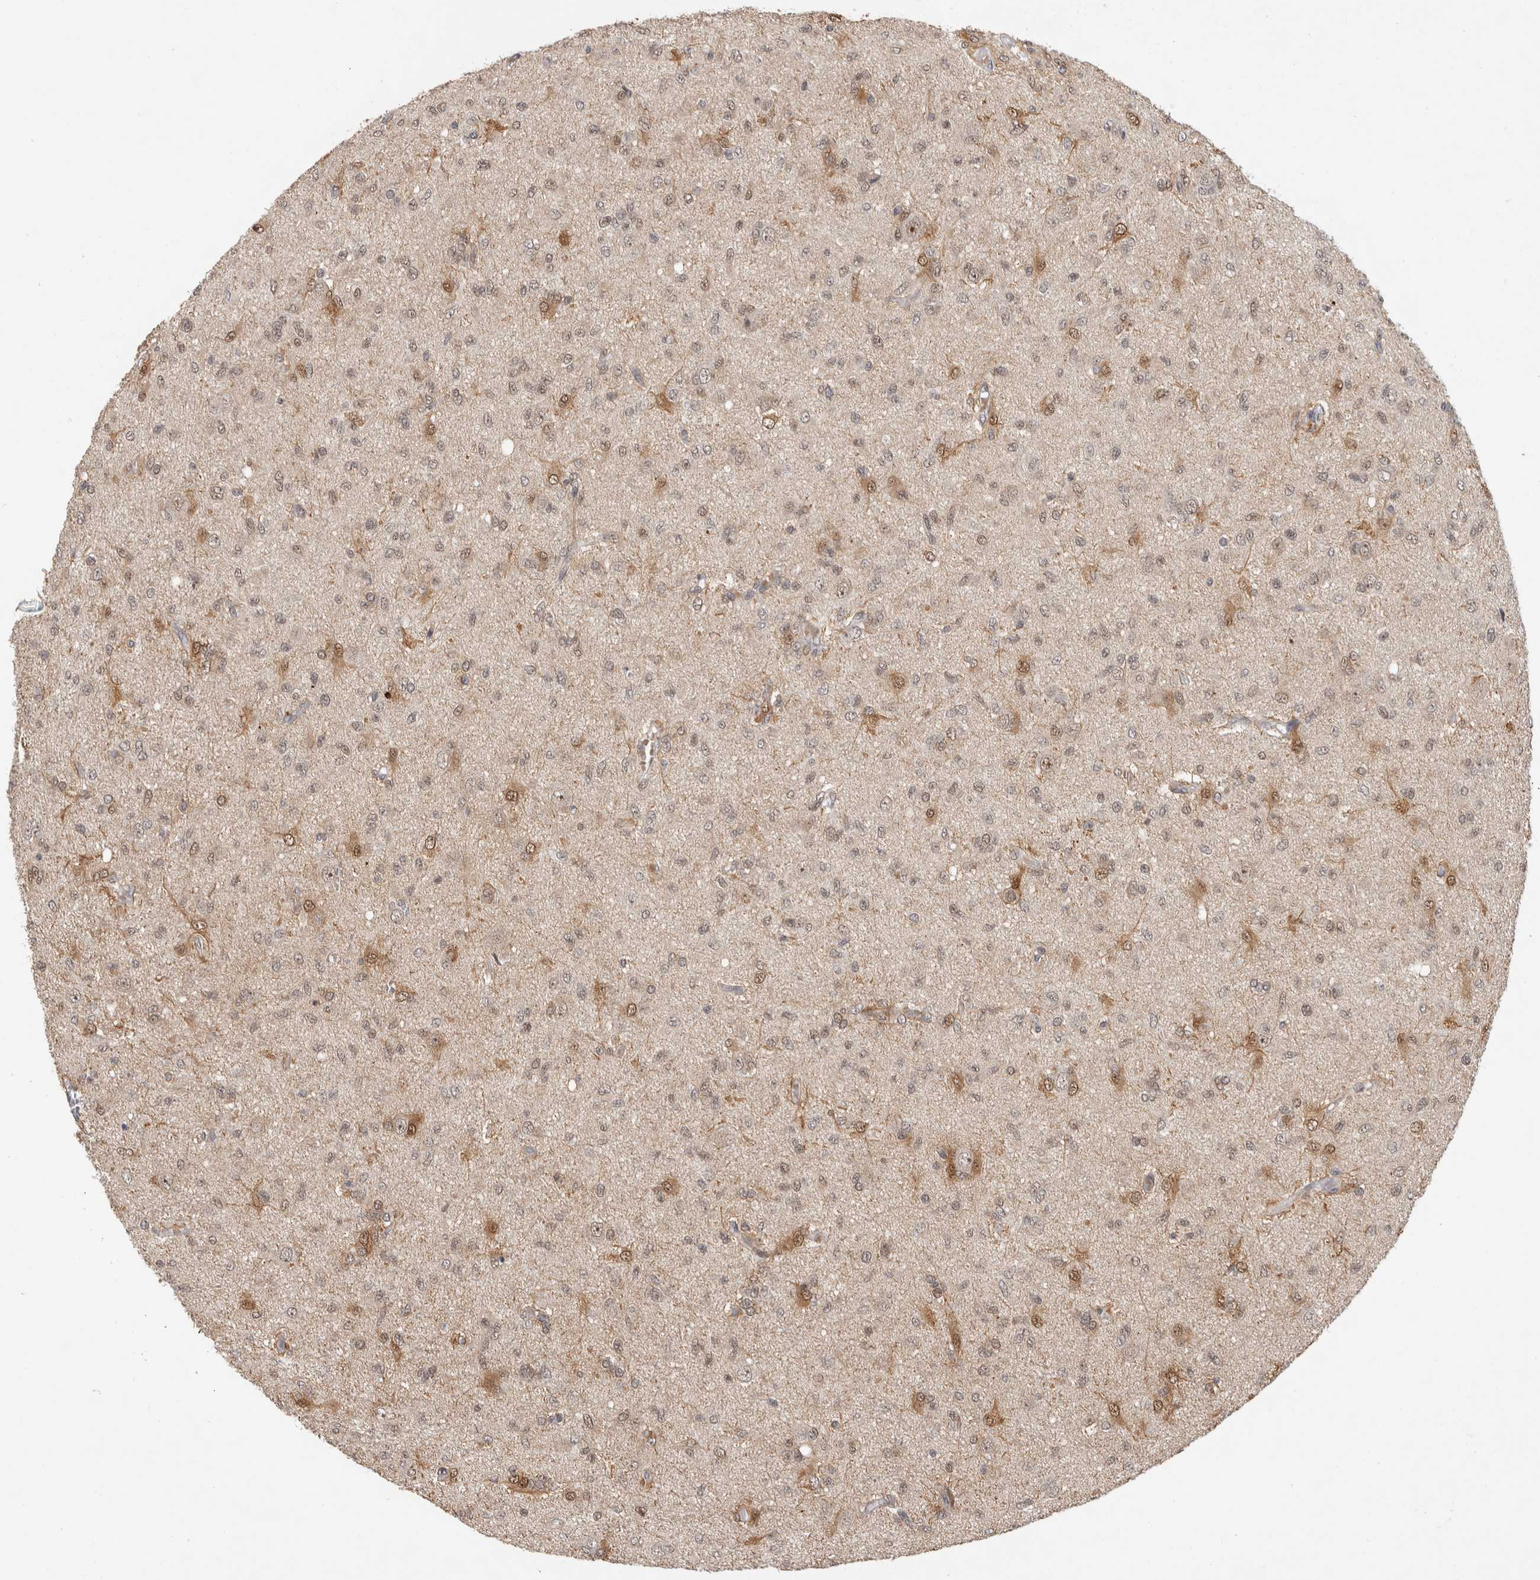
{"staining": {"intensity": "weak", "quantity": "25%-75%", "location": "nuclear"}, "tissue": "glioma", "cell_type": "Tumor cells", "image_type": "cancer", "snomed": [{"axis": "morphology", "description": "Glioma, malignant, High grade"}, {"axis": "topography", "description": "Brain"}], "caption": "Glioma tissue exhibits weak nuclear positivity in approximately 25%-75% of tumor cells, visualized by immunohistochemistry. (brown staining indicates protein expression, while blue staining denotes nuclei).", "gene": "HESX1", "patient": {"sex": "female", "age": 59}}